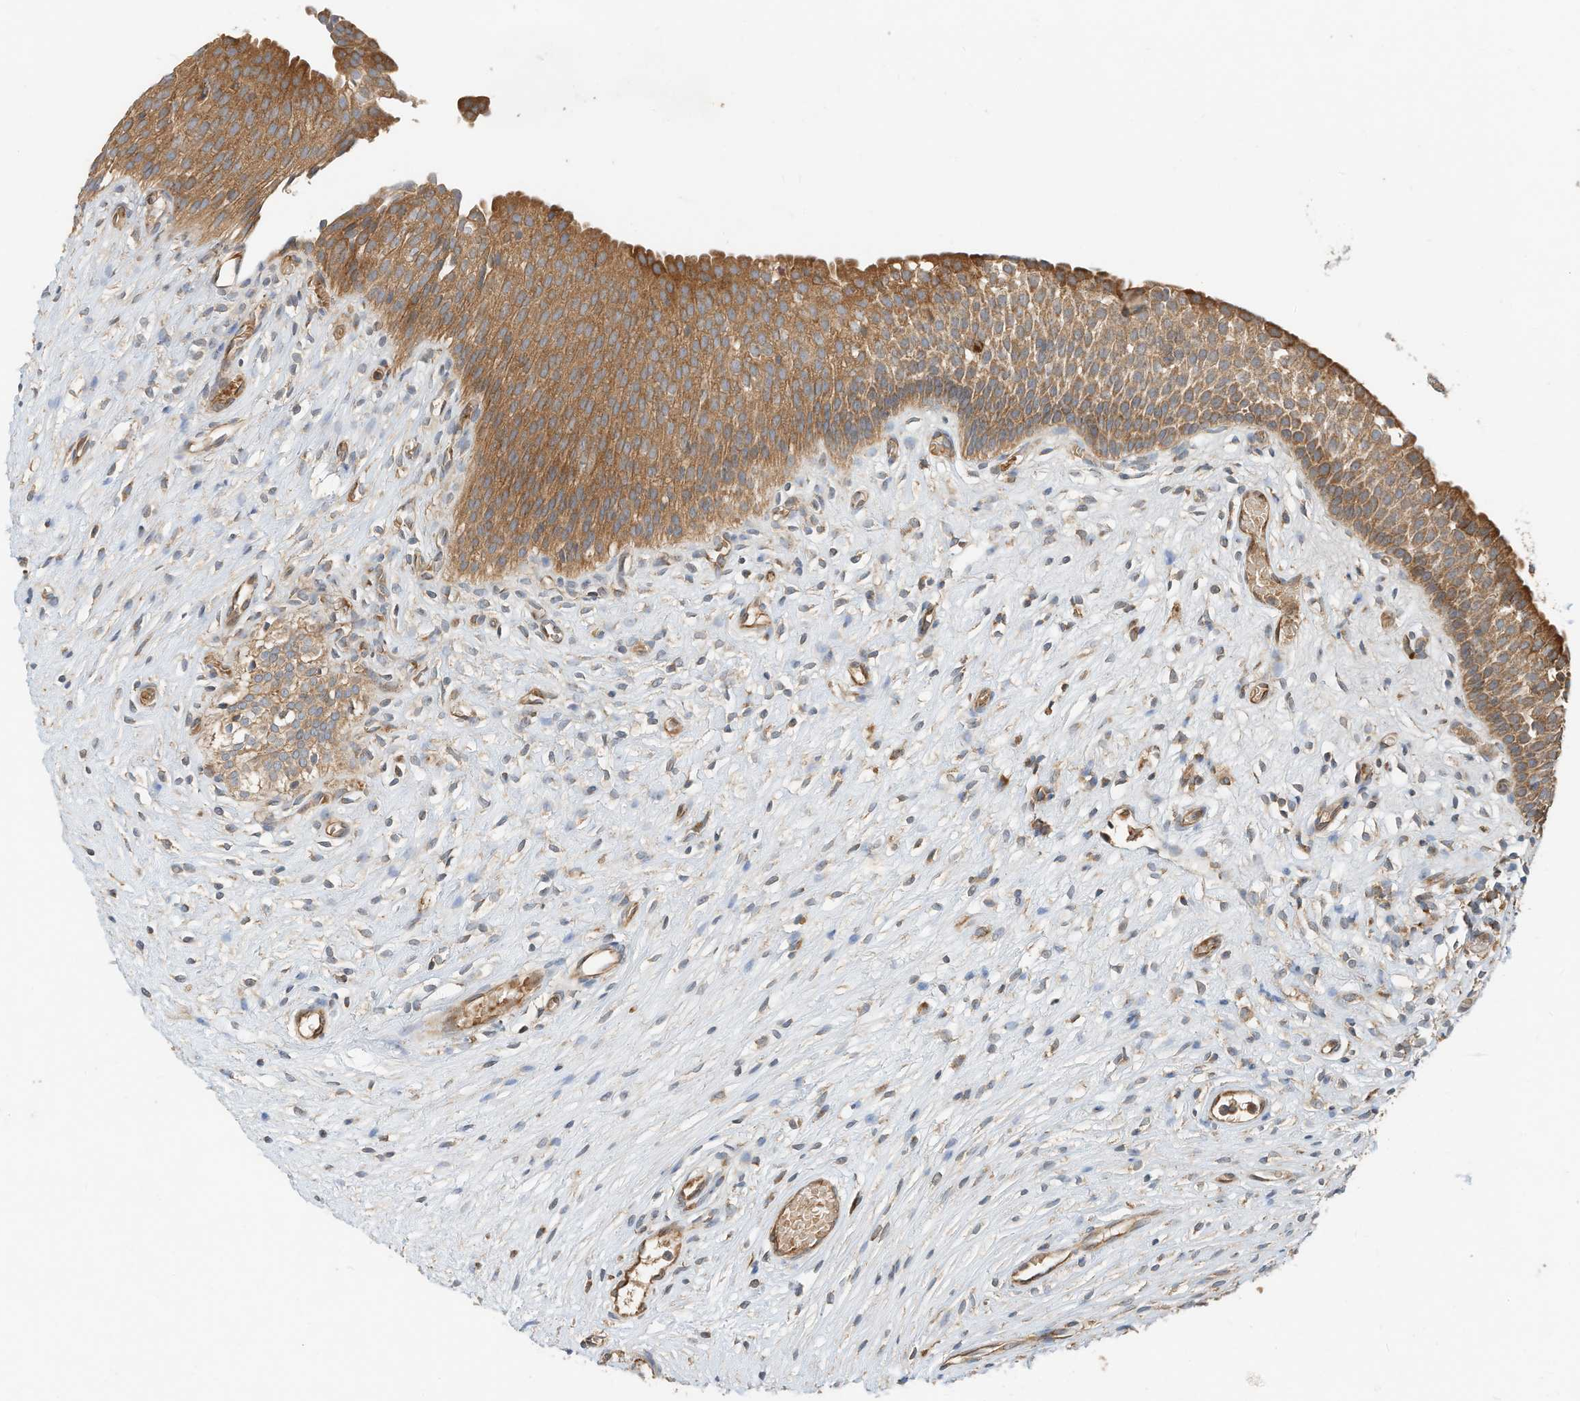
{"staining": {"intensity": "moderate", "quantity": ">75%", "location": "cytoplasmic/membranous"}, "tissue": "urinary bladder", "cell_type": "Urothelial cells", "image_type": "normal", "snomed": [{"axis": "morphology", "description": "Normal tissue, NOS"}, {"axis": "topography", "description": "Urinary bladder"}], "caption": "The histopathology image displays a brown stain indicating the presence of a protein in the cytoplasmic/membranous of urothelial cells in urinary bladder. (Stains: DAB in brown, nuclei in blue, Microscopy: brightfield microscopy at high magnification).", "gene": "CPAMD8", "patient": {"sex": "male", "age": 1}}